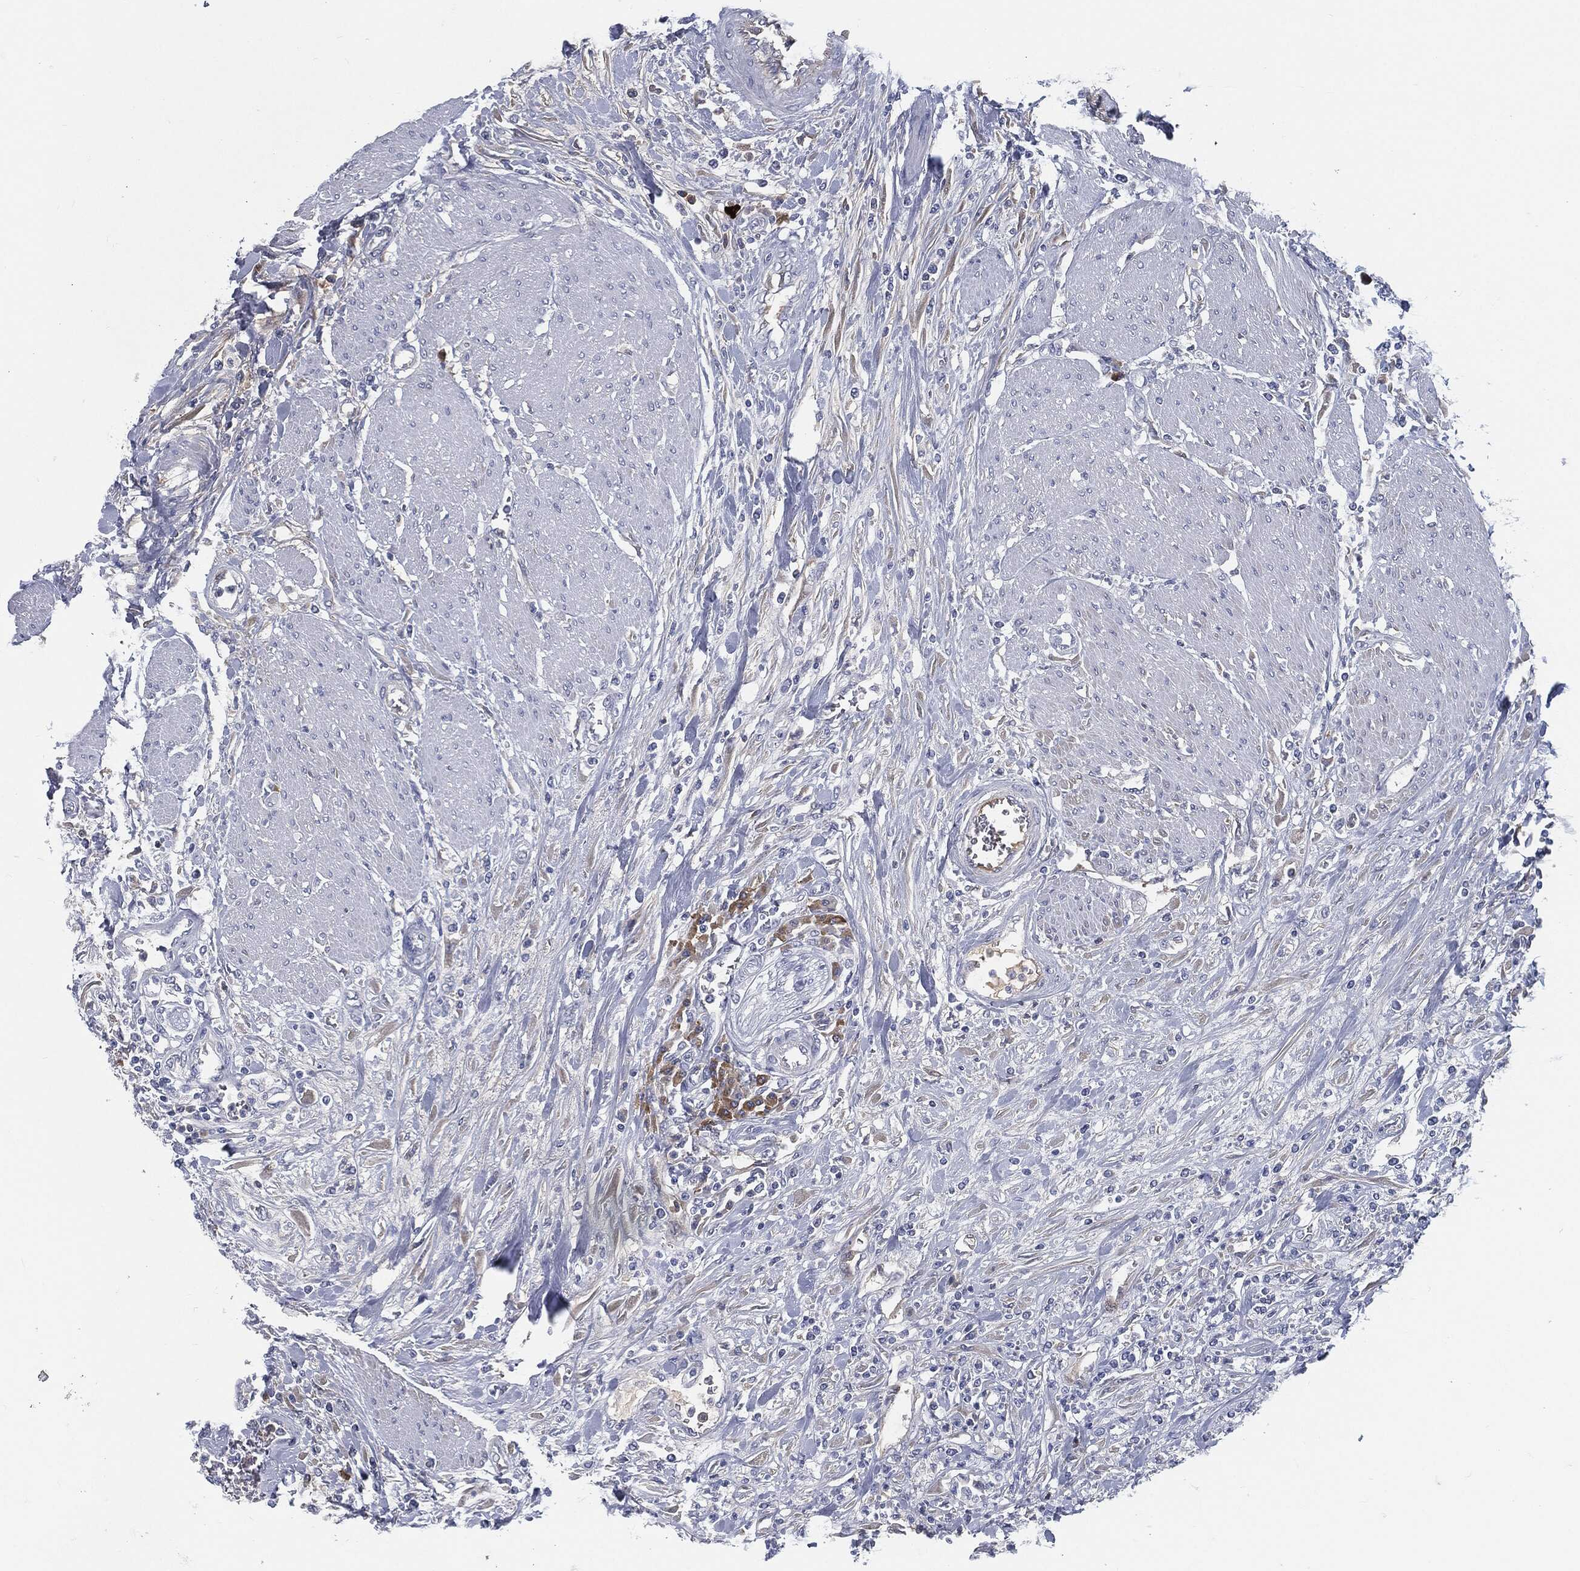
{"staining": {"intensity": "negative", "quantity": "none", "location": "none"}, "tissue": "urothelial cancer", "cell_type": "Tumor cells", "image_type": "cancer", "snomed": [{"axis": "morphology", "description": "Urothelial carcinoma, High grade"}, {"axis": "topography", "description": "Urinary bladder"}], "caption": "High power microscopy image of an immunohistochemistry (IHC) image of urothelial carcinoma (high-grade), revealing no significant expression in tumor cells. The staining is performed using DAB brown chromogen with nuclei counter-stained in using hematoxylin.", "gene": "MST1", "patient": {"sex": "male", "age": 46}}